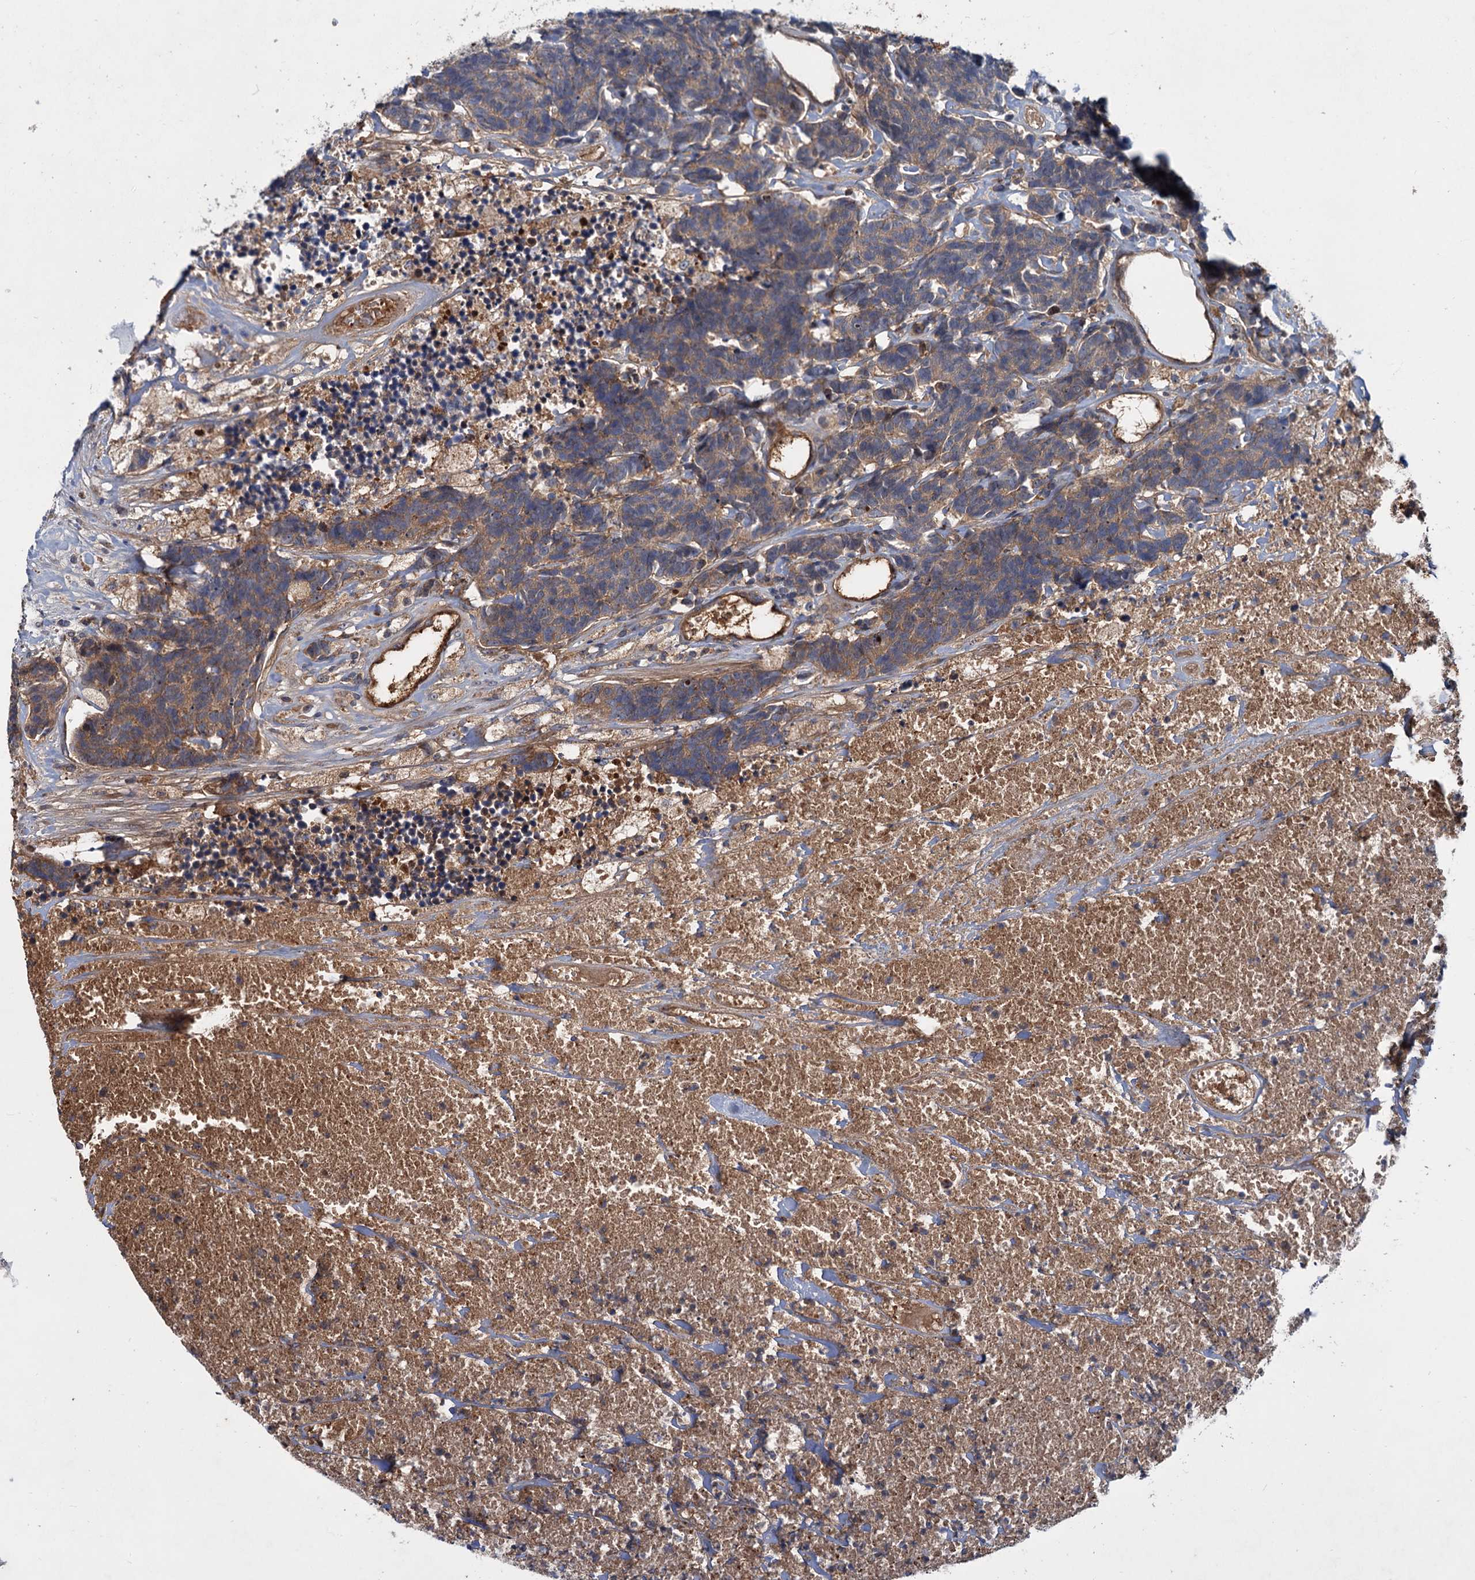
{"staining": {"intensity": "moderate", "quantity": ">75%", "location": "cytoplasmic/membranous"}, "tissue": "carcinoid", "cell_type": "Tumor cells", "image_type": "cancer", "snomed": [{"axis": "morphology", "description": "Carcinoma, NOS"}, {"axis": "morphology", "description": "Carcinoid, malignant, NOS"}, {"axis": "topography", "description": "Urinary bladder"}], "caption": "Carcinoid (malignant) stained with a brown dye reveals moderate cytoplasmic/membranous positive expression in about >75% of tumor cells.", "gene": "CHRD", "patient": {"sex": "male", "age": 57}}